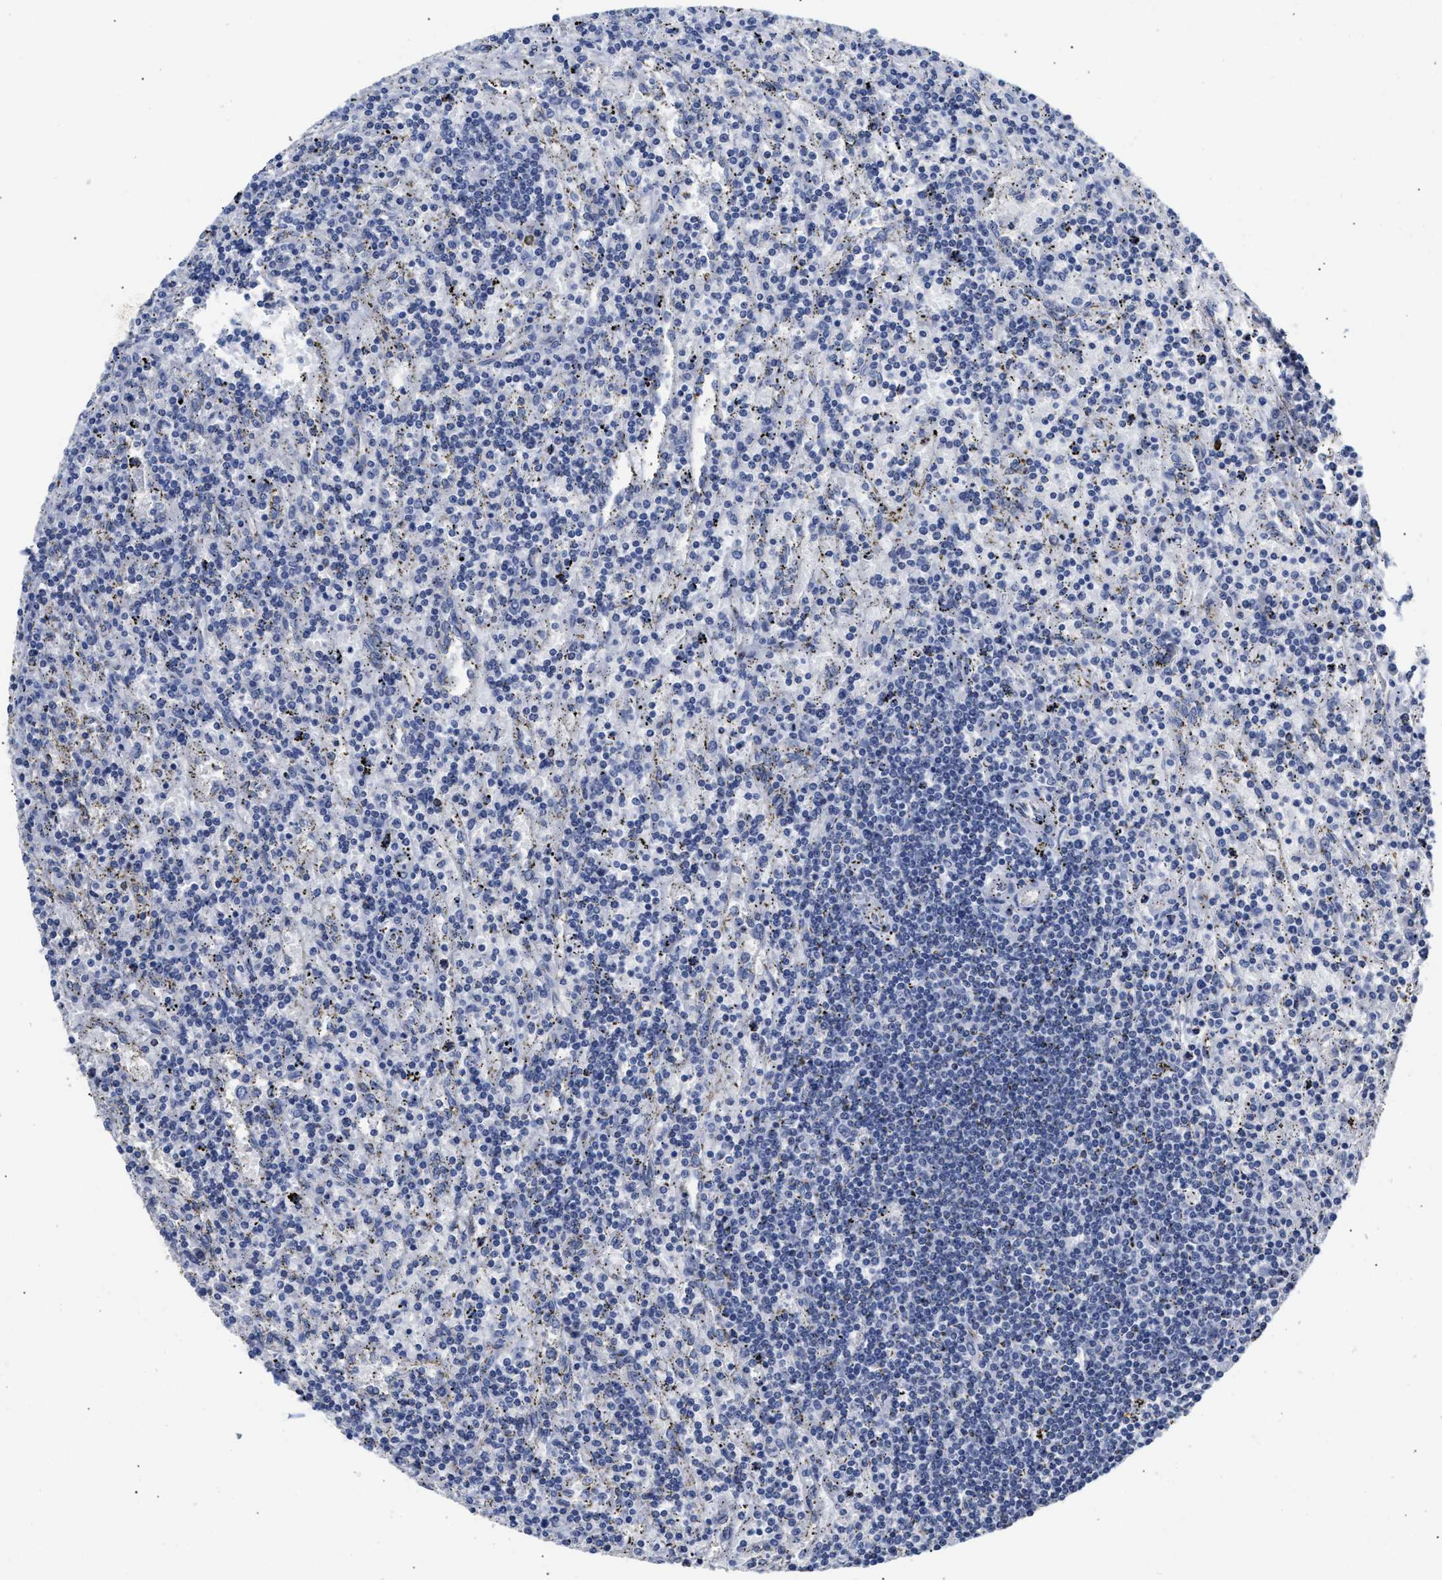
{"staining": {"intensity": "negative", "quantity": "none", "location": "none"}, "tissue": "lymphoma", "cell_type": "Tumor cells", "image_type": "cancer", "snomed": [{"axis": "morphology", "description": "Malignant lymphoma, non-Hodgkin's type, Low grade"}, {"axis": "topography", "description": "Spleen"}], "caption": "This is a micrograph of immunohistochemistry (IHC) staining of lymphoma, which shows no expression in tumor cells.", "gene": "AHNAK2", "patient": {"sex": "male", "age": 76}}